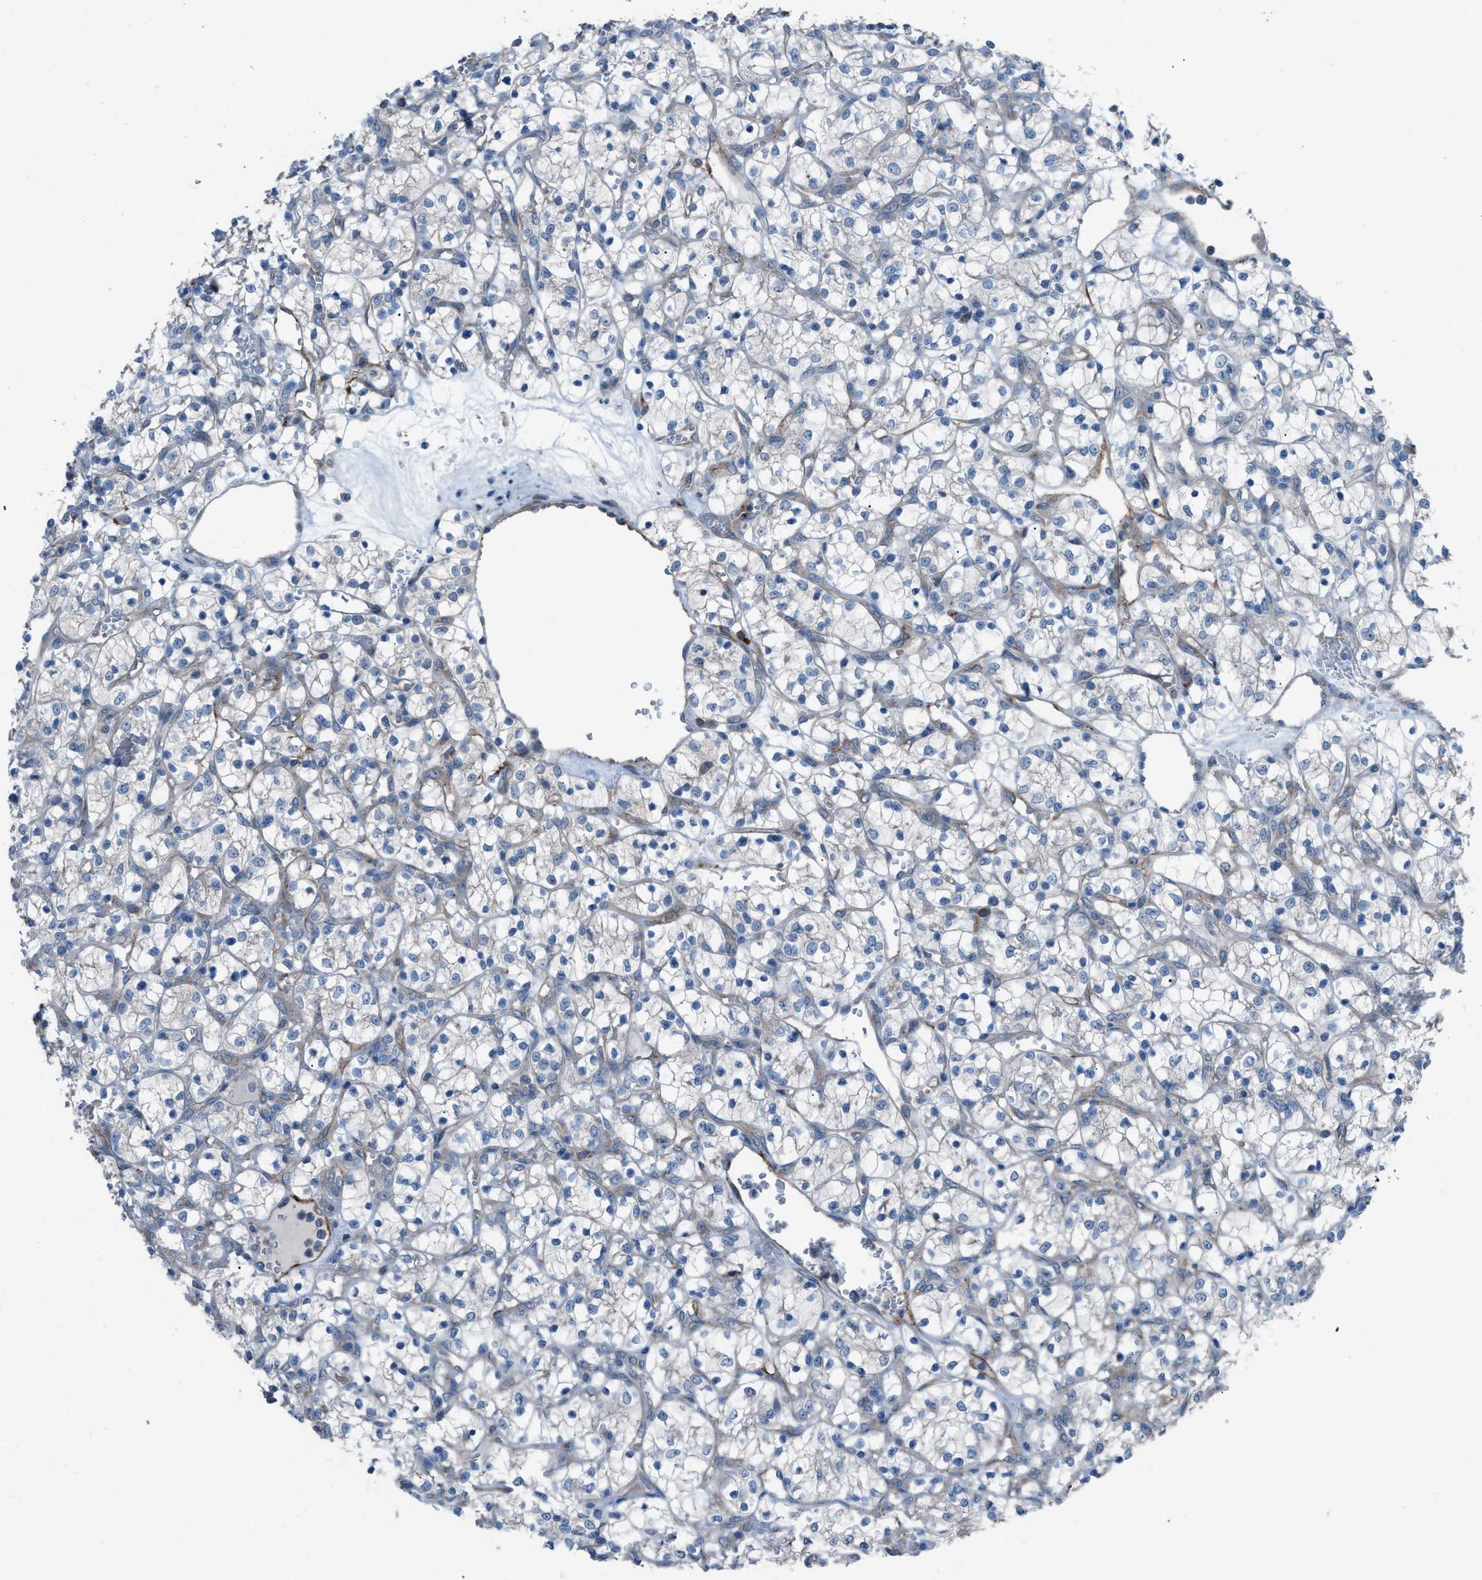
{"staining": {"intensity": "negative", "quantity": "none", "location": "none"}, "tissue": "renal cancer", "cell_type": "Tumor cells", "image_type": "cancer", "snomed": [{"axis": "morphology", "description": "Adenocarcinoma, NOS"}, {"axis": "topography", "description": "Kidney"}], "caption": "Immunohistochemical staining of human adenocarcinoma (renal) exhibits no significant positivity in tumor cells. (DAB (3,3'-diaminobenzidine) IHC, high magnification).", "gene": "HEG1", "patient": {"sex": "female", "age": 69}}